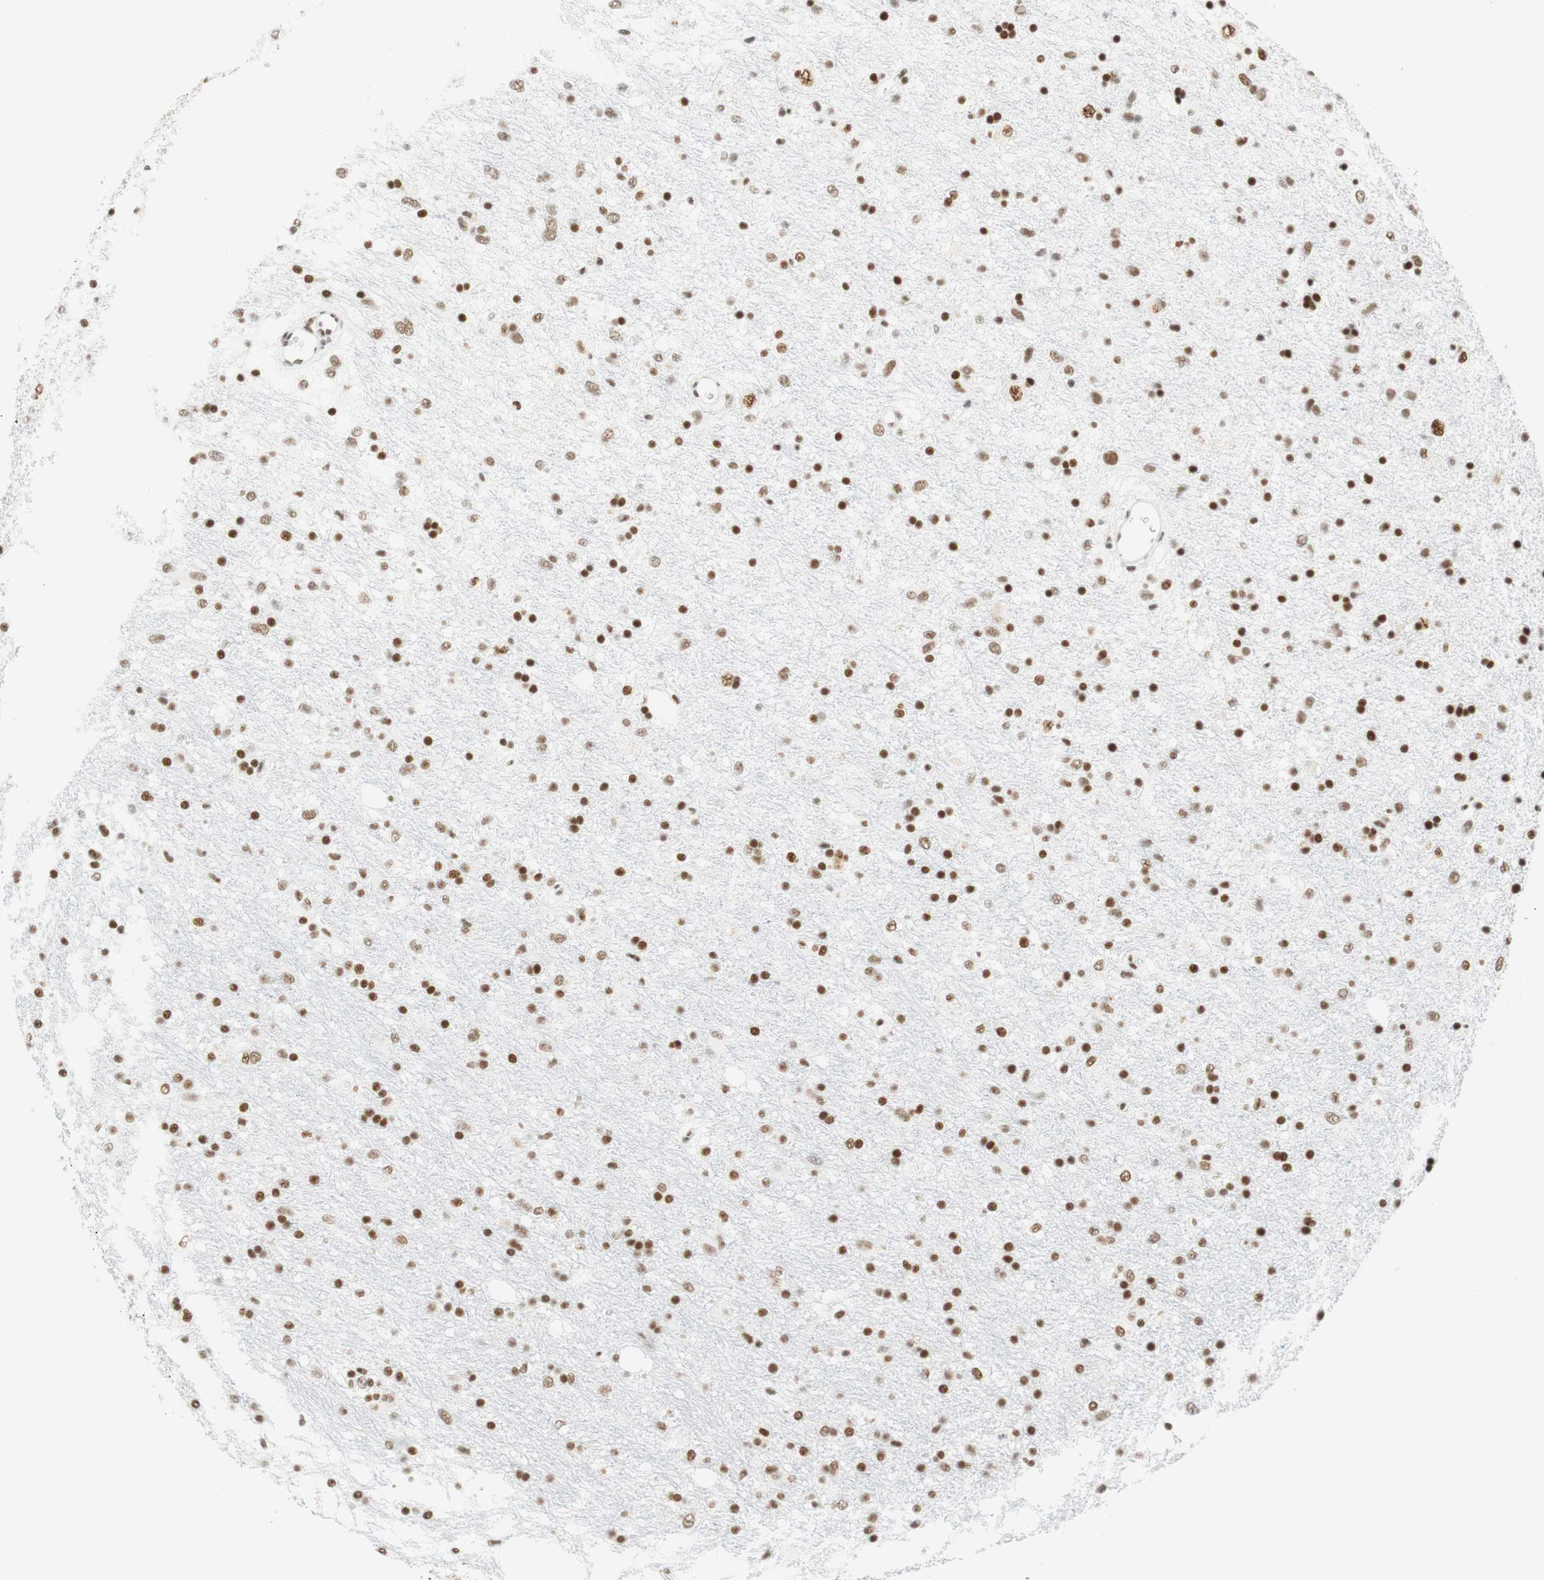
{"staining": {"intensity": "moderate", "quantity": "25%-75%", "location": "nuclear"}, "tissue": "glioma", "cell_type": "Tumor cells", "image_type": "cancer", "snomed": [{"axis": "morphology", "description": "Glioma, malignant, Low grade"}, {"axis": "topography", "description": "Brain"}], "caption": "Tumor cells reveal medium levels of moderate nuclear staining in about 25%-75% of cells in human malignant glioma (low-grade).", "gene": "RNF20", "patient": {"sex": "male", "age": 77}}